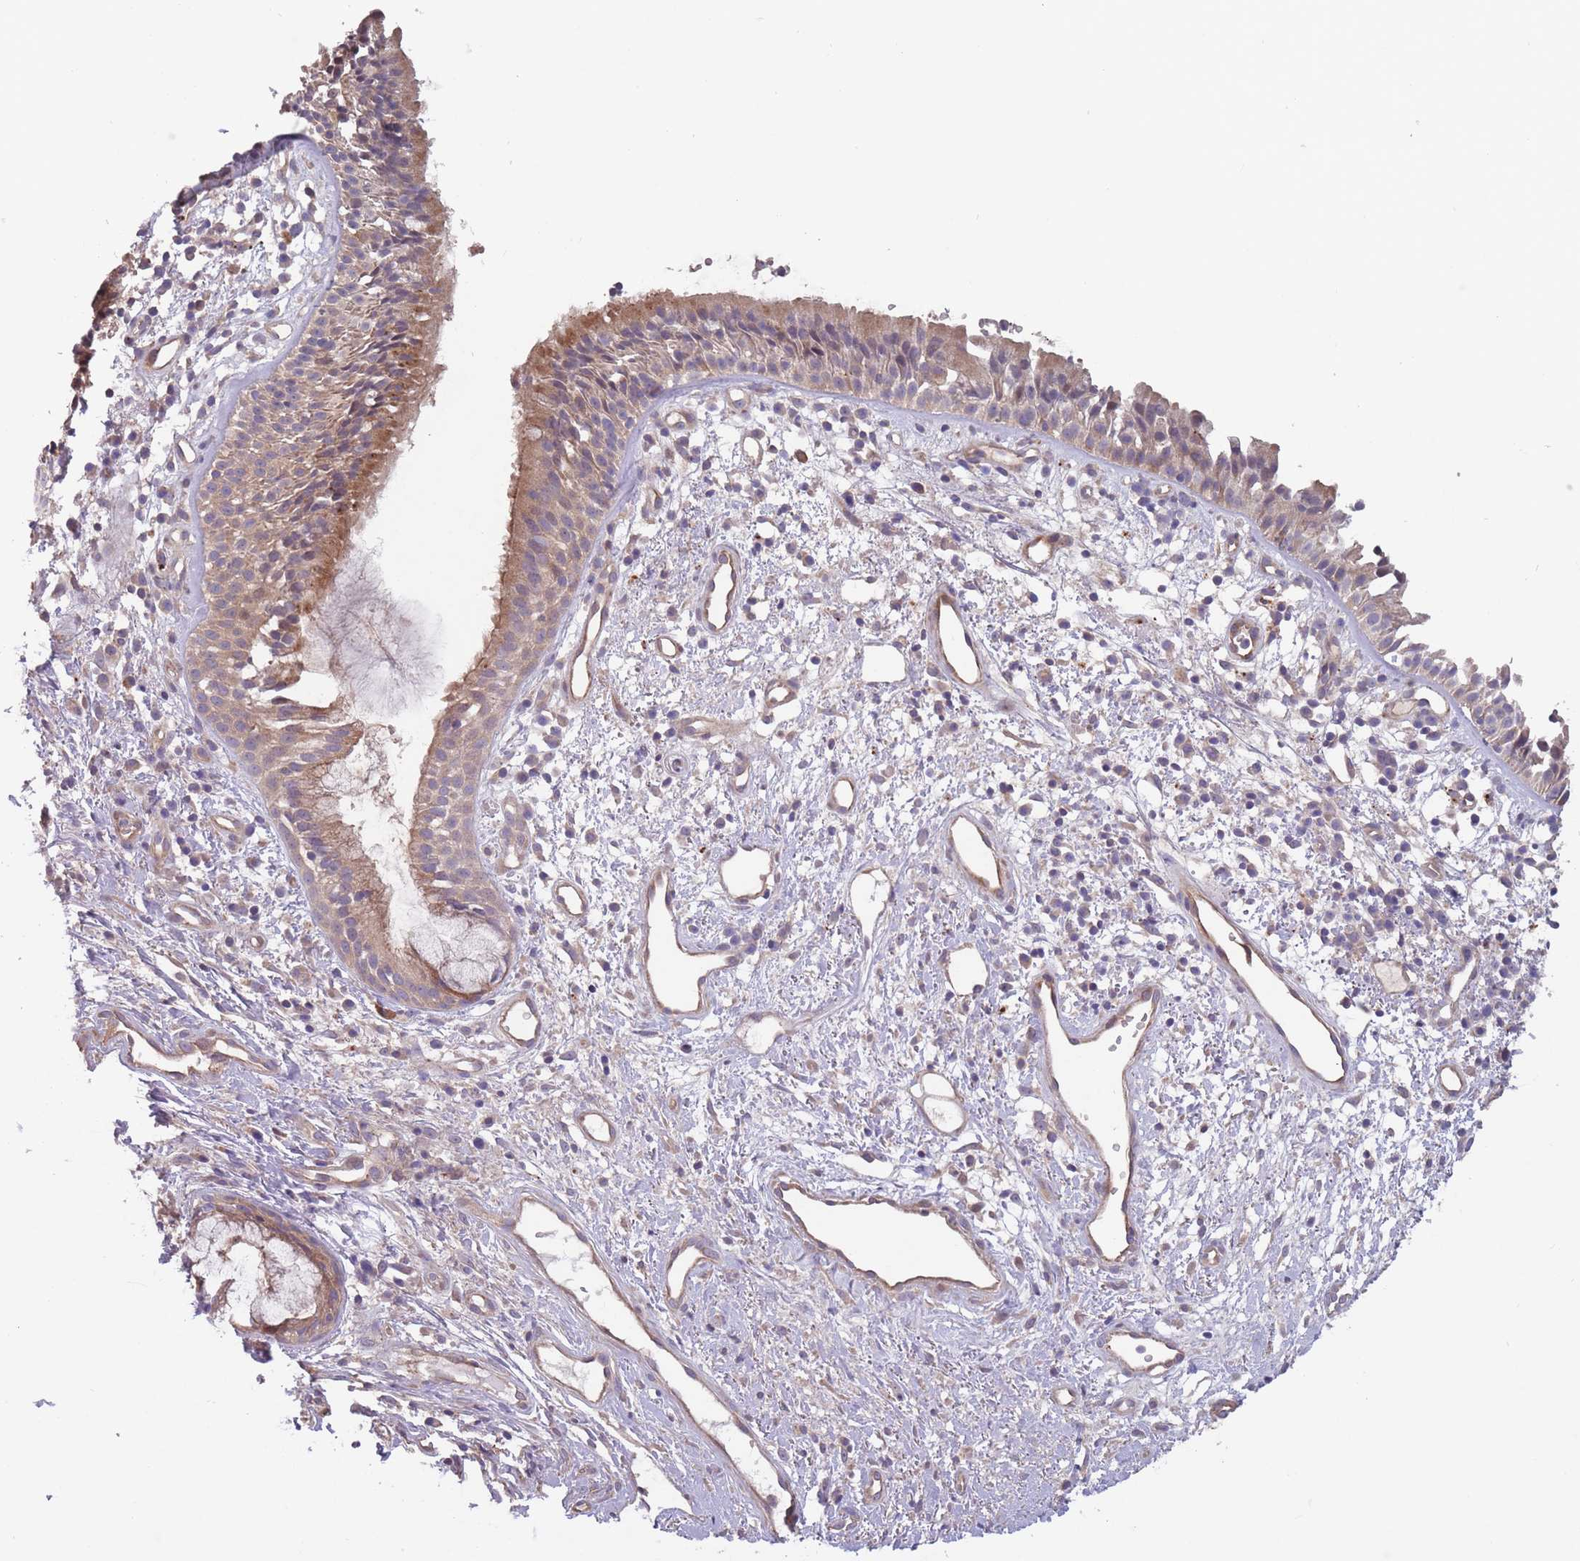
{"staining": {"intensity": "moderate", "quantity": "25%-75%", "location": "cytoplasmic/membranous"}, "tissue": "nasopharynx", "cell_type": "Respiratory epithelial cells", "image_type": "normal", "snomed": [{"axis": "morphology", "description": "Normal tissue, NOS"}, {"axis": "topography", "description": "Cartilage tissue"}, {"axis": "topography", "description": "Nasopharynx"}, {"axis": "topography", "description": "Thyroid gland"}], "caption": "Respiratory epithelial cells display medium levels of moderate cytoplasmic/membranous expression in approximately 25%-75% of cells in normal nasopharynx. Using DAB (brown) and hematoxylin (blue) stains, captured at high magnification using brightfield microscopy.", "gene": "ITPKC", "patient": {"sex": "male", "age": 63}}